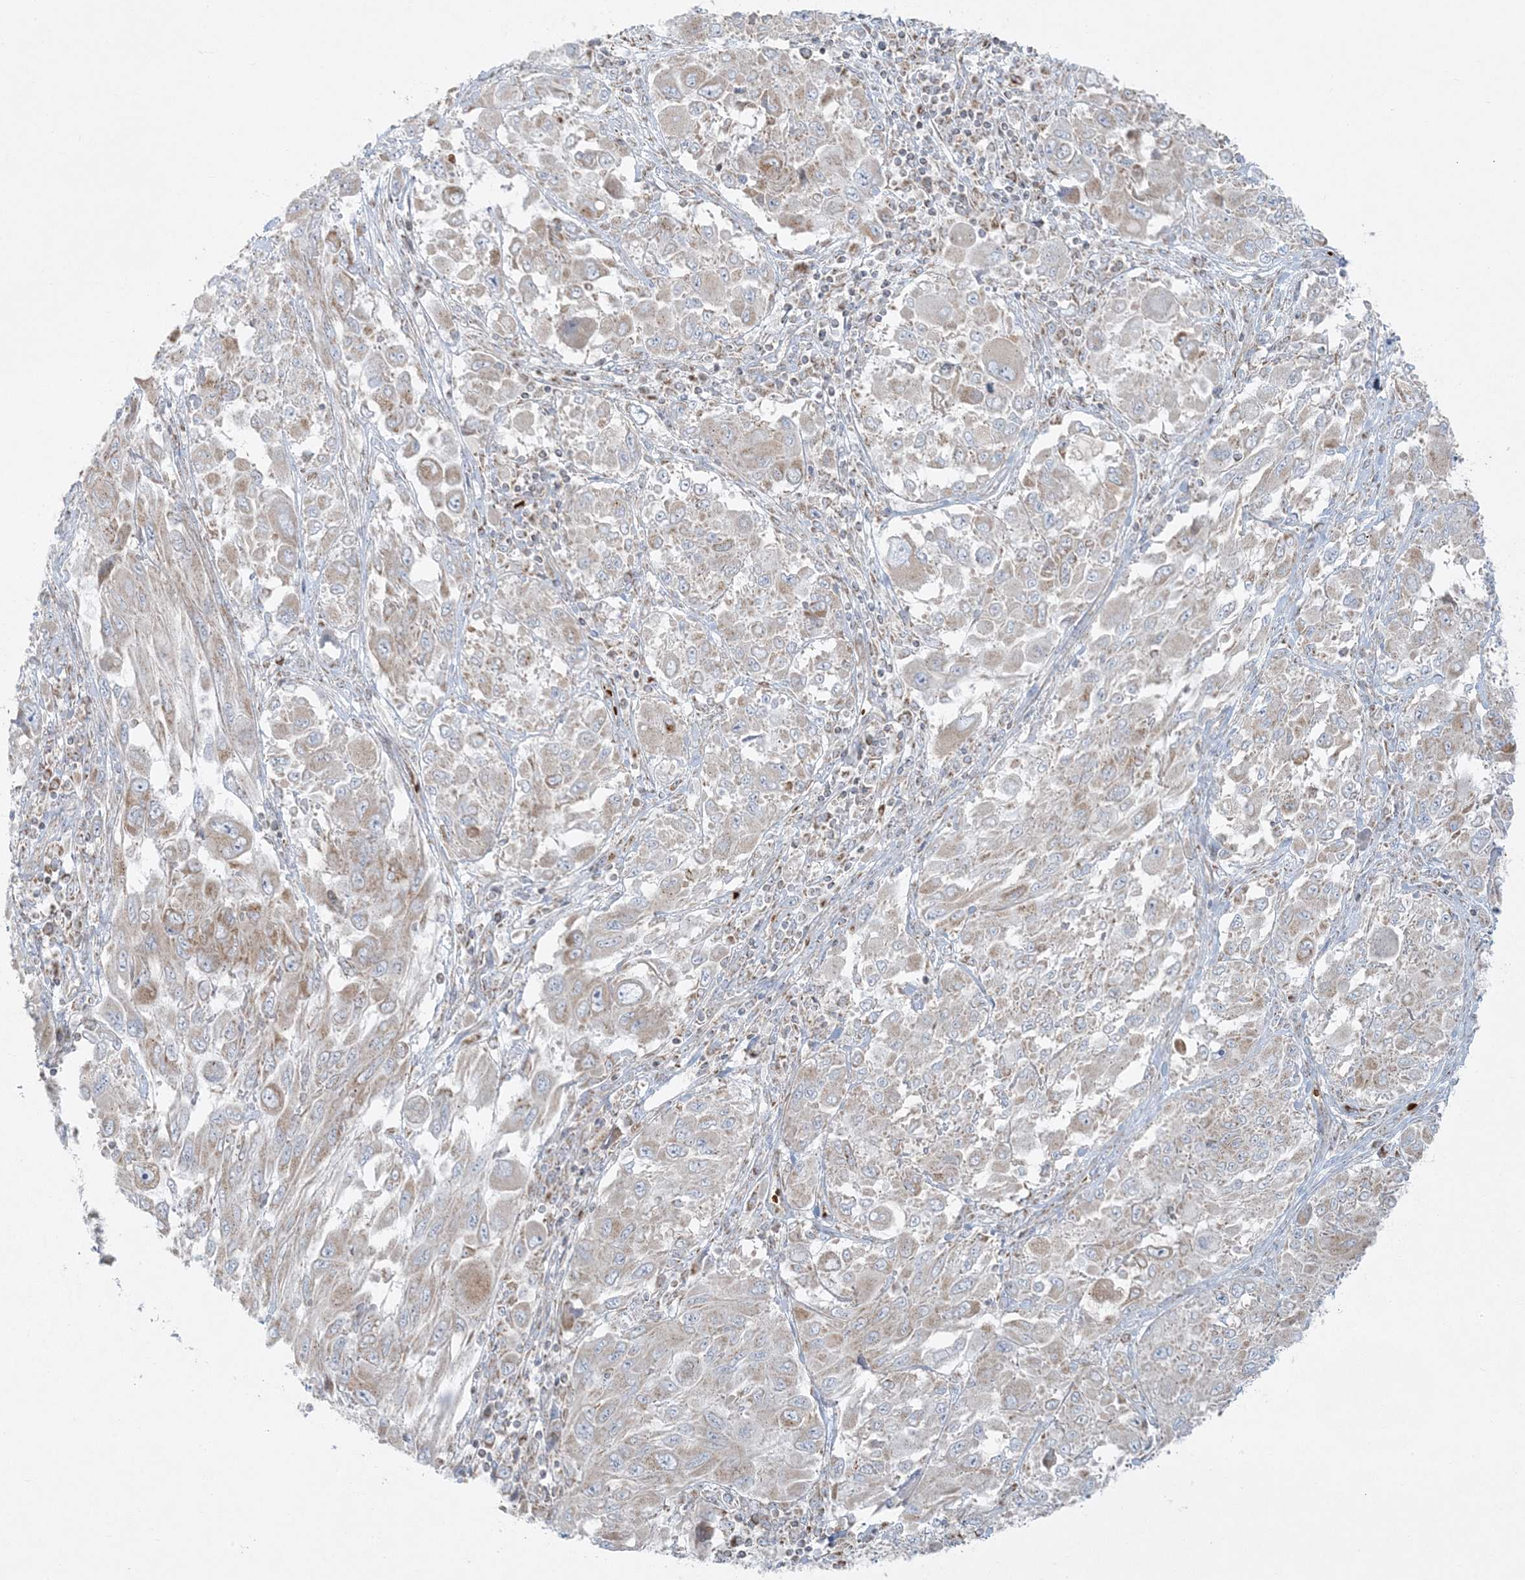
{"staining": {"intensity": "weak", "quantity": "<25%", "location": "cytoplasmic/membranous"}, "tissue": "melanoma", "cell_type": "Tumor cells", "image_type": "cancer", "snomed": [{"axis": "morphology", "description": "Malignant melanoma, NOS"}, {"axis": "topography", "description": "Skin"}], "caption": "A photomicrograph of malignant melanoma stained for a protein exhibits no brown staining in tumor cells. (DAB (3,3'-diaminobenzidine) IHC, high magnification).", "gene": "PIK3R4", "patient": {"sex": "female", "age": 91}}